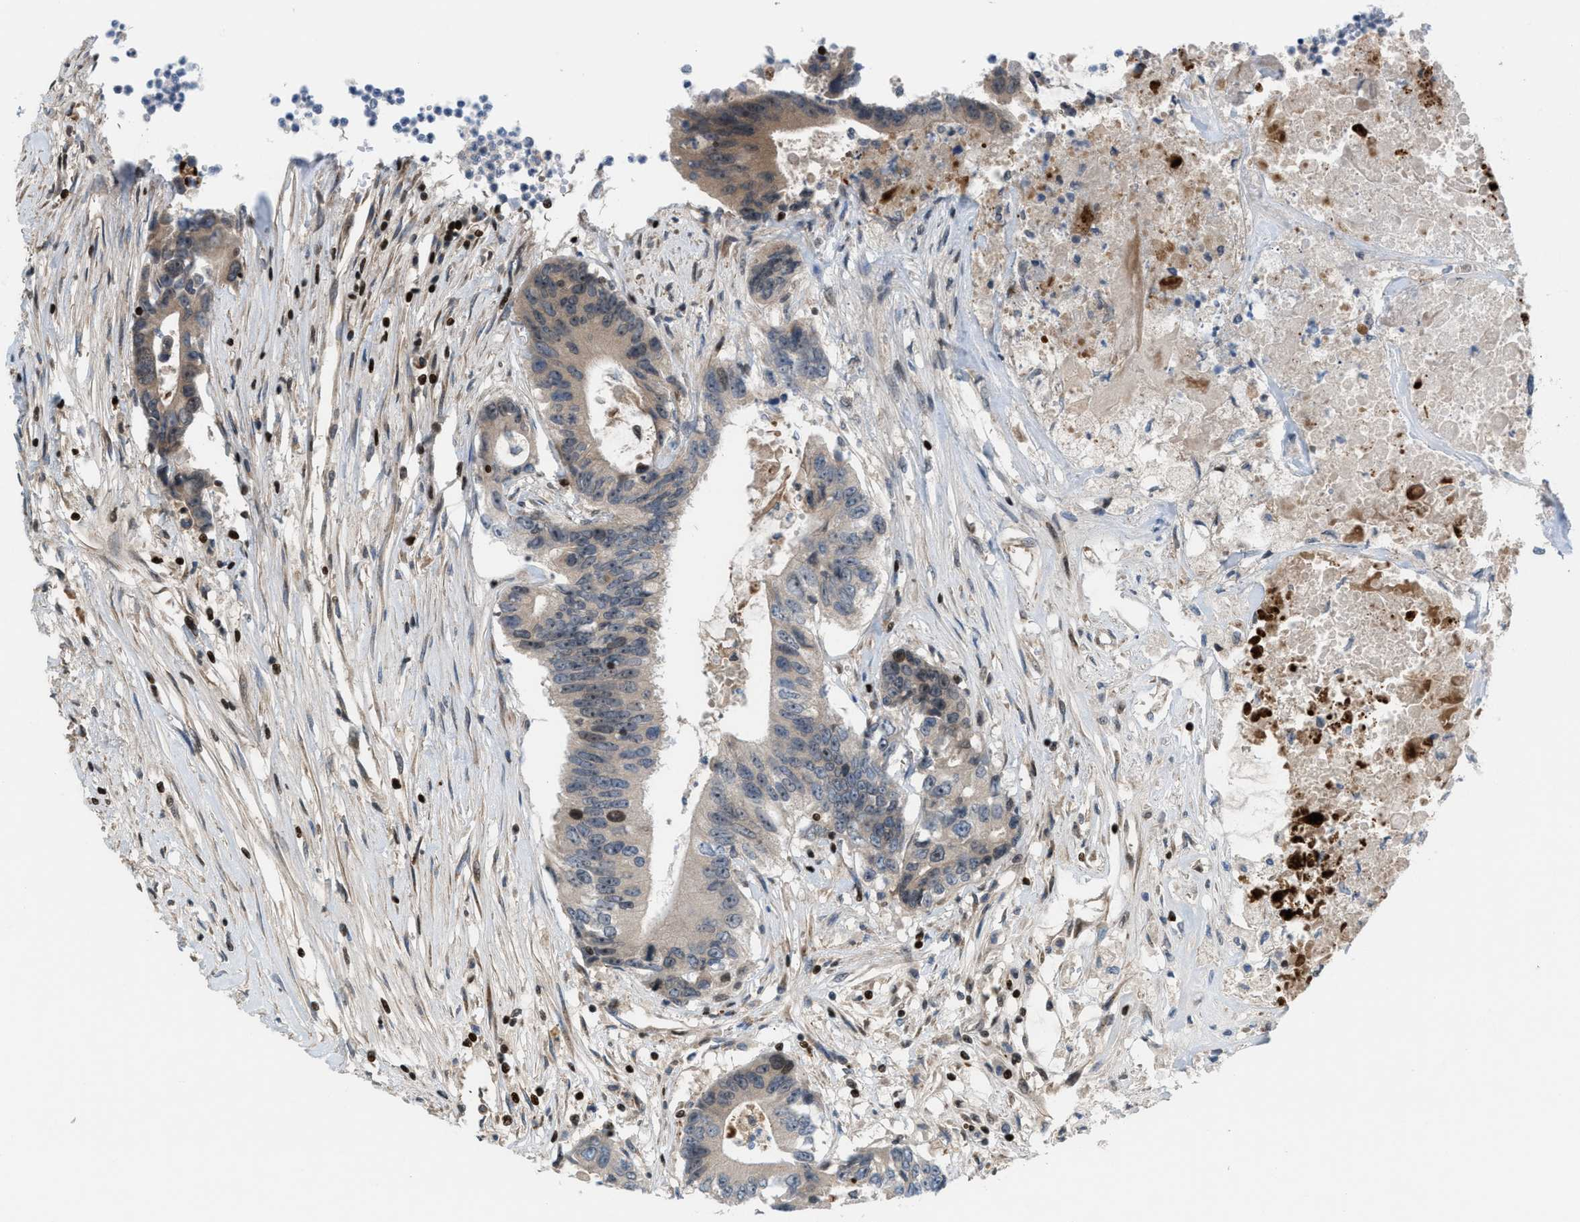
{"staining": {"intensity": "weak", "quantity": "<25%", "location": "cytoplasmic/membranous"}, "tissue": "colorectal cancer", "cell_type": "Tumor cells", "image_type": "cancer", "snomed": [{"axis": "morphology", "description": "Adenocarcinoma, NOS"}, {"axis": "topography", "description": "Colon"}], "caption": "This is an IHC micrograph of colorectal cancer (adenocarcinoma). There is no positivity in tumor cells.", "gene": "ZNF276", "patient": {"sex": "female", "age": 77}}